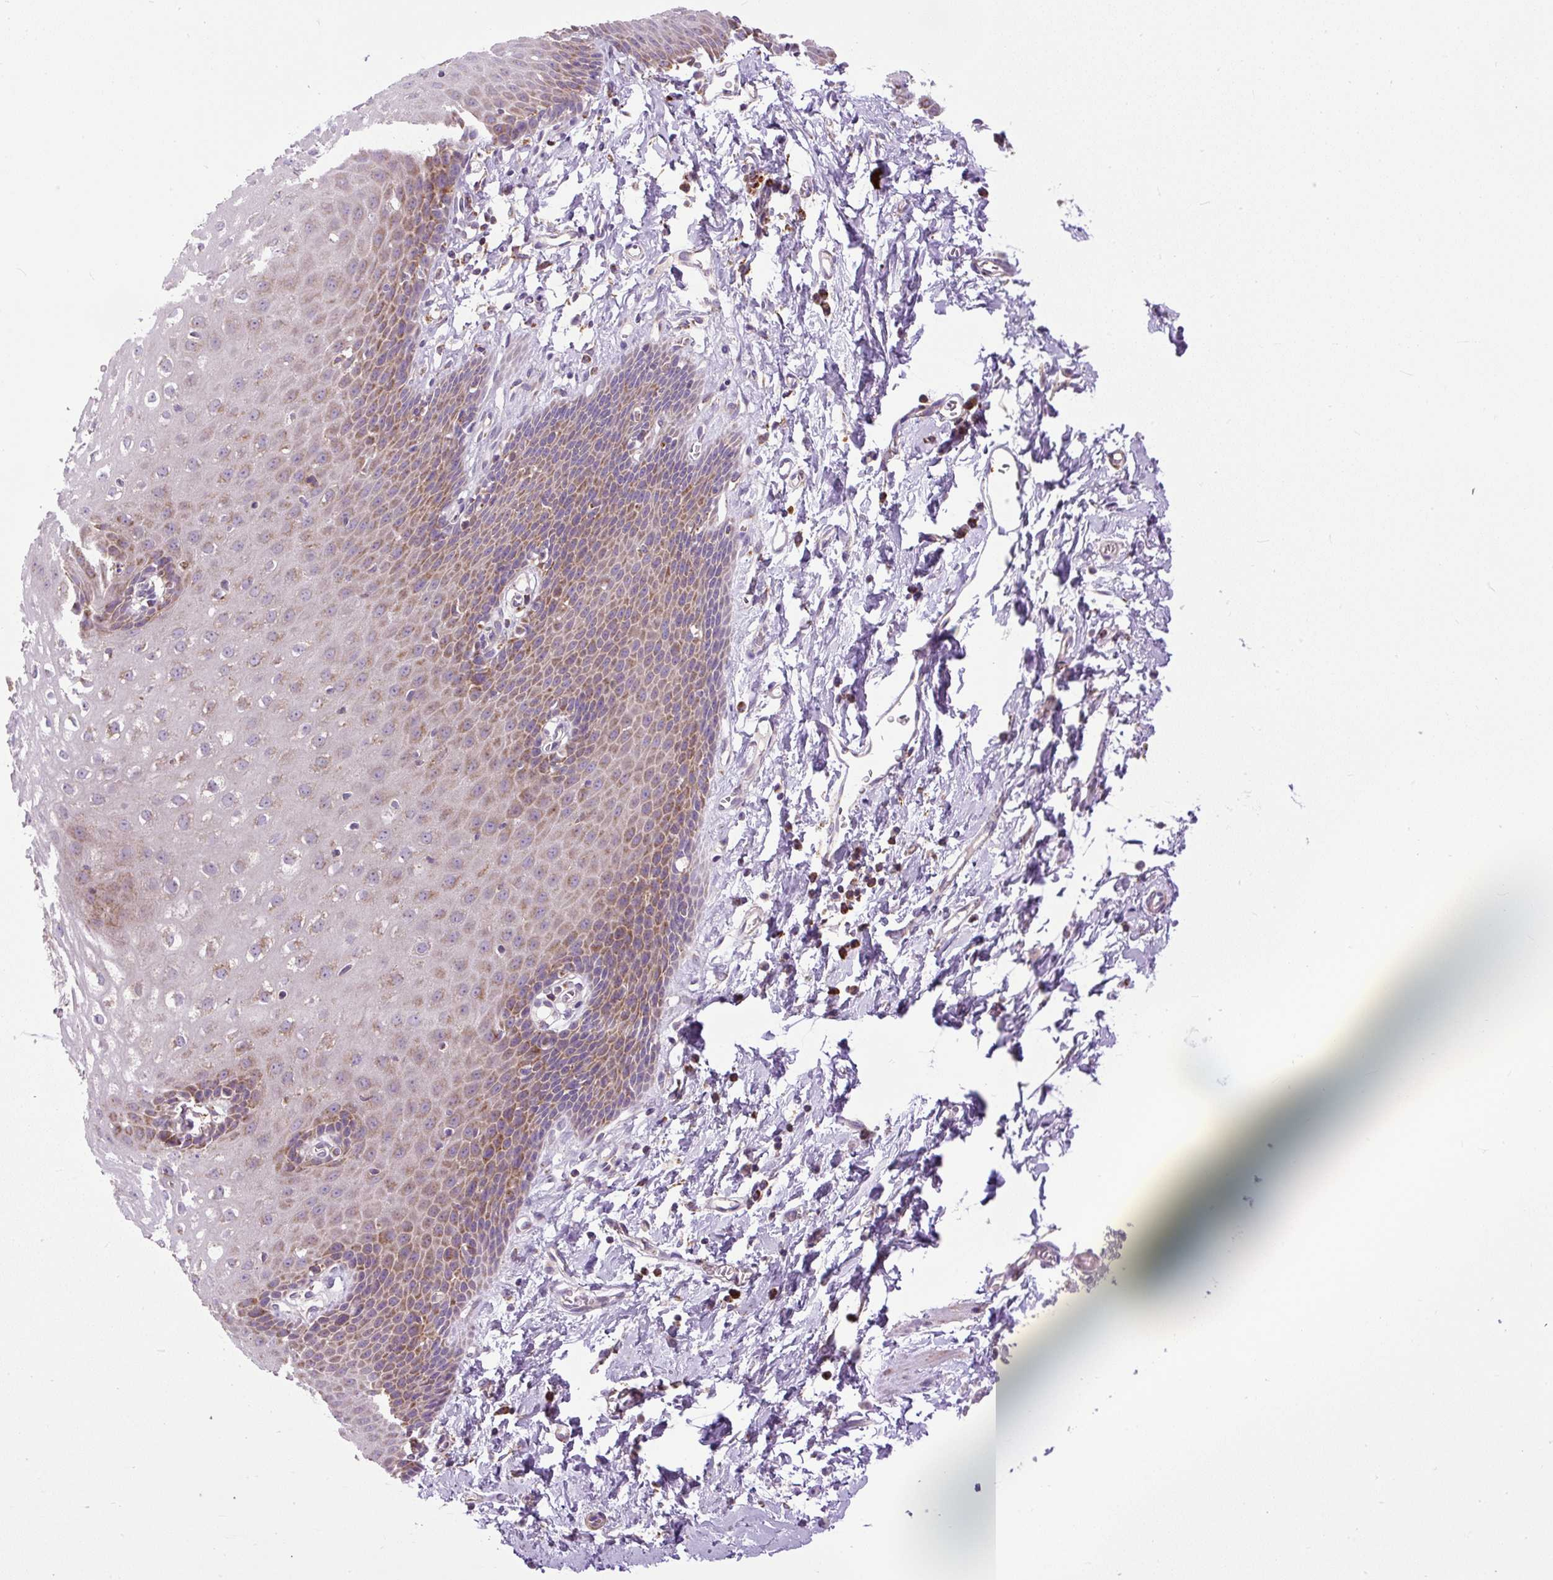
{"staining": {"intensity": "moderate", "quantity": "25%-75%", "location": "cytoplasmic/membranous"}, "tissue": "esophagus", "cell_type": "Squamous epithelial cells", "image_type": "normal", "snomed": [{"axis": "morphology", "description": "Normal tissue, NOS"}, {"axis": "topography", "description": "Esophagus"}], "caption": "Moderate cytoplasmic/membranous protein expression is present in about 25%-75% of squamous epithelial cells in esophagus.", "gene": "TM2D3", "patient": {"sex": "male", "age": 70}}